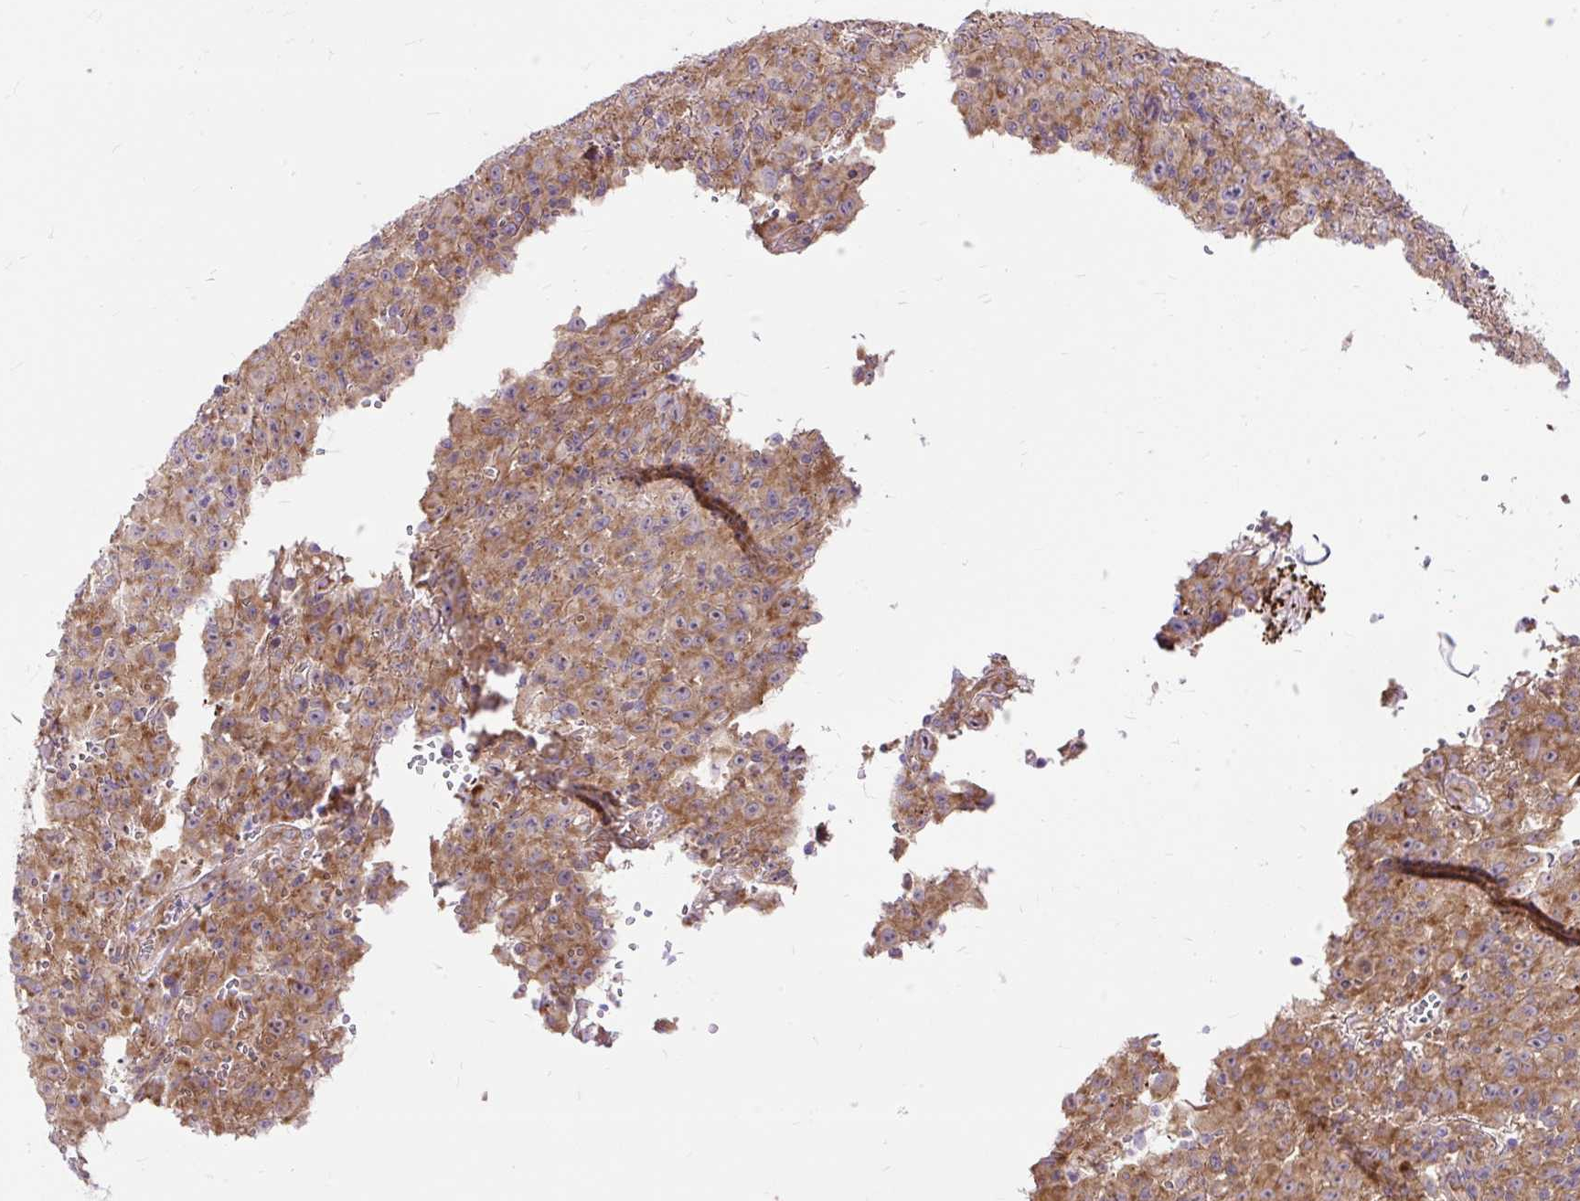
{"staining": {"intensity": "moderate", "quantity": ">75%", "location": "cytoplasmic/membranous"}, "tissue": "melanoma", "cell_type": "Tumor cells", "image_type": "cancer", "snomed": [{"axis": "morphology", "description": "Malignant melanoma, NOS"}, {"axis": "topography", "description": "Skin"}], "caption": "Immunohistochemistry staining of malignant melanoma, which displays medium levels of moderate cytoplasmic/membranous expression in about >75% of tumor cells indicating moderate cytoplasmic/membranous protein positivity. The staining was performed using DAB (brown) for protein detection and nuclei were counterstained in hematoxylin (blue).", "gene": "RPS5", "patient": {"sex": "male", "age": 46}}